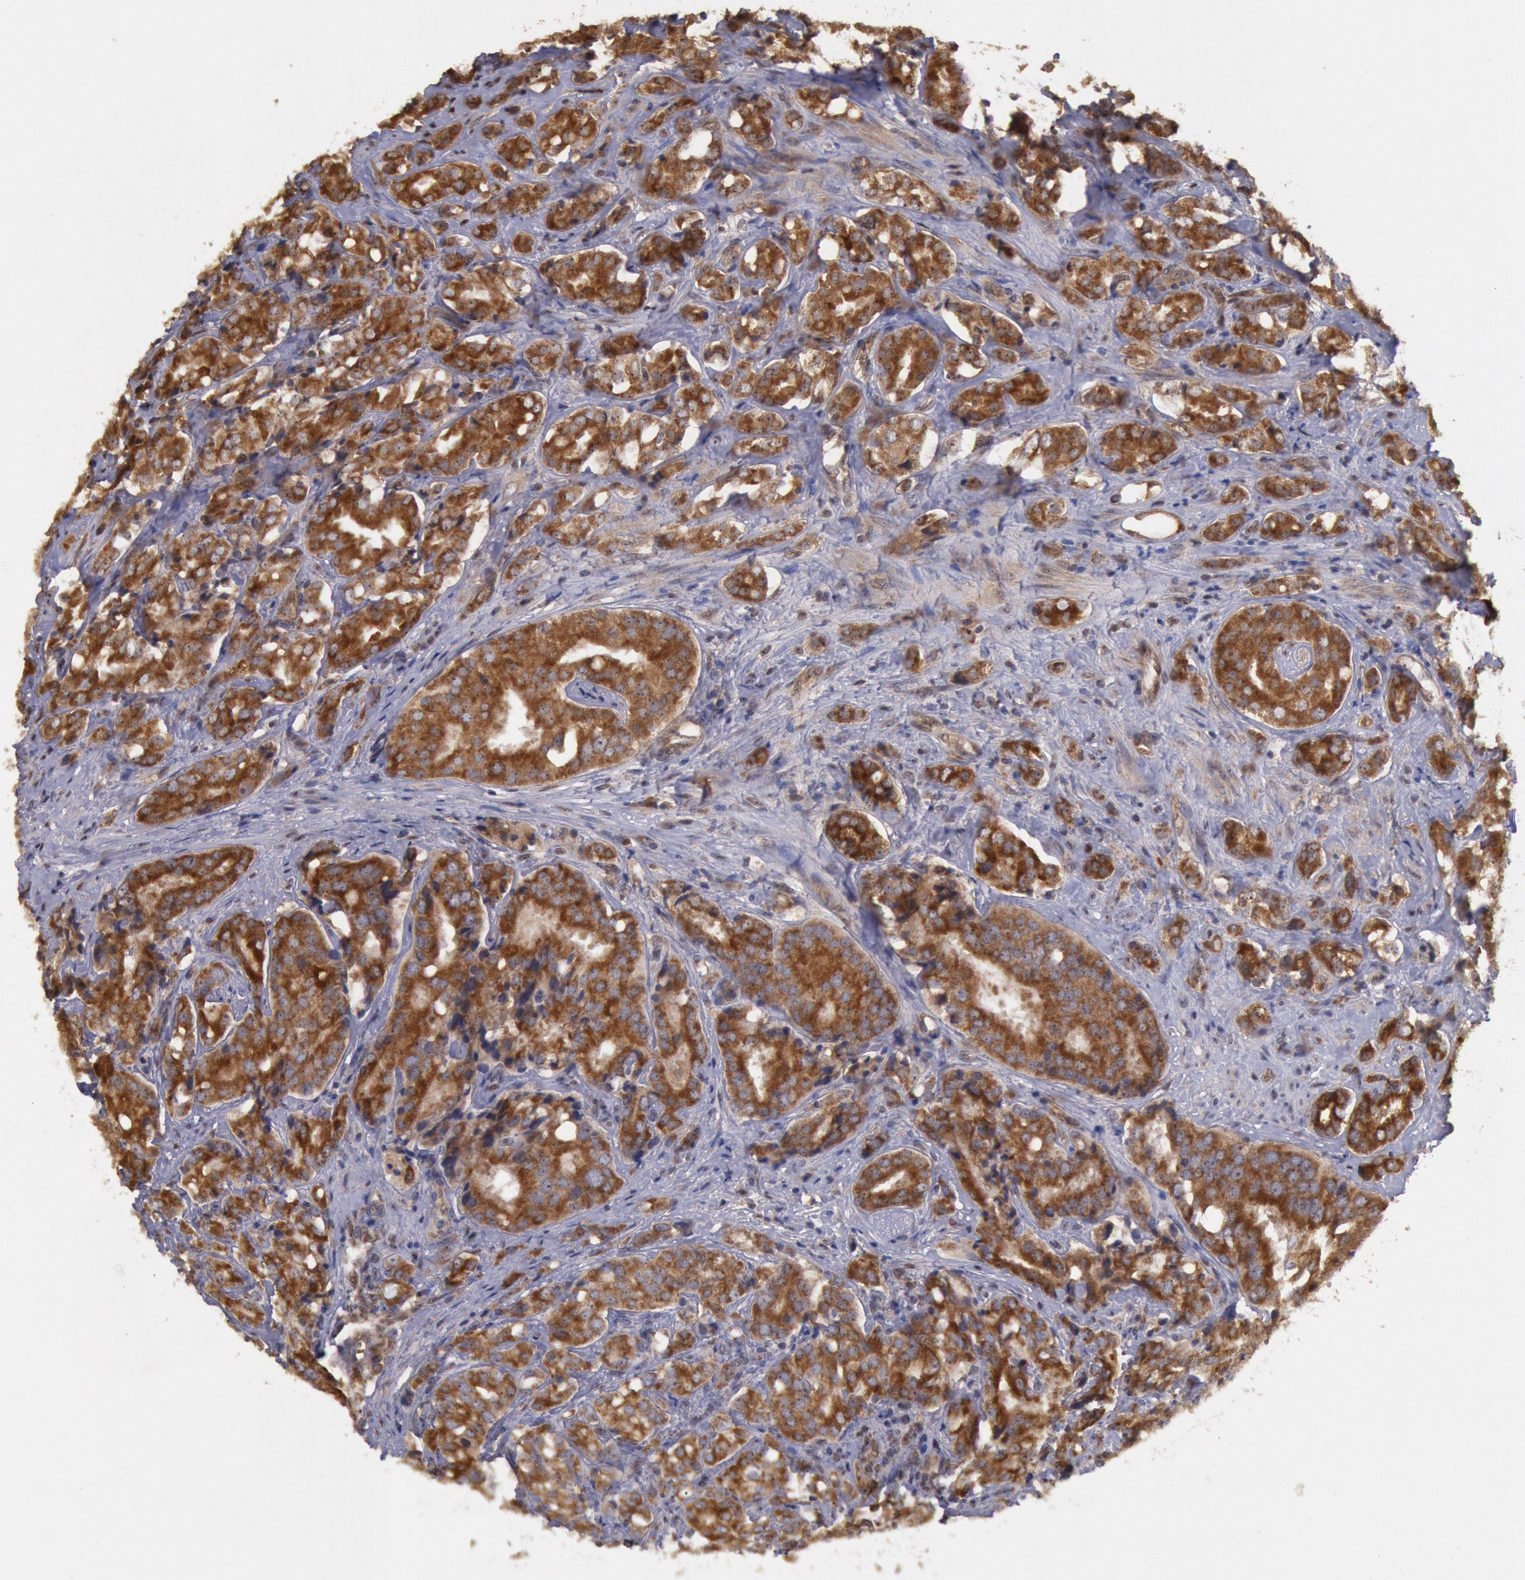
{"staining": {"intensity": "strong", "quantity": ">75%", "location": "cytoplasmic/membranous"}, "tissue": "prostate cancer", "cell_type": "Tumor cells", "image_type": "cancer", "snomed": [{"axis": "morphology", "description": "Adenocarcinoma, High grade"}, {"axis": "topography", "description": "Prostate"}], "caption": "Approximately >75% of tumor cells in prostate cancer (high-grade adenocarcinoma) demonstrate strong cytoplasmic/membranous protein positivity as visualized by brown immunohistochemical staining.", "gene": "STX17", "patient": {"sex": "male", "age": 68}}